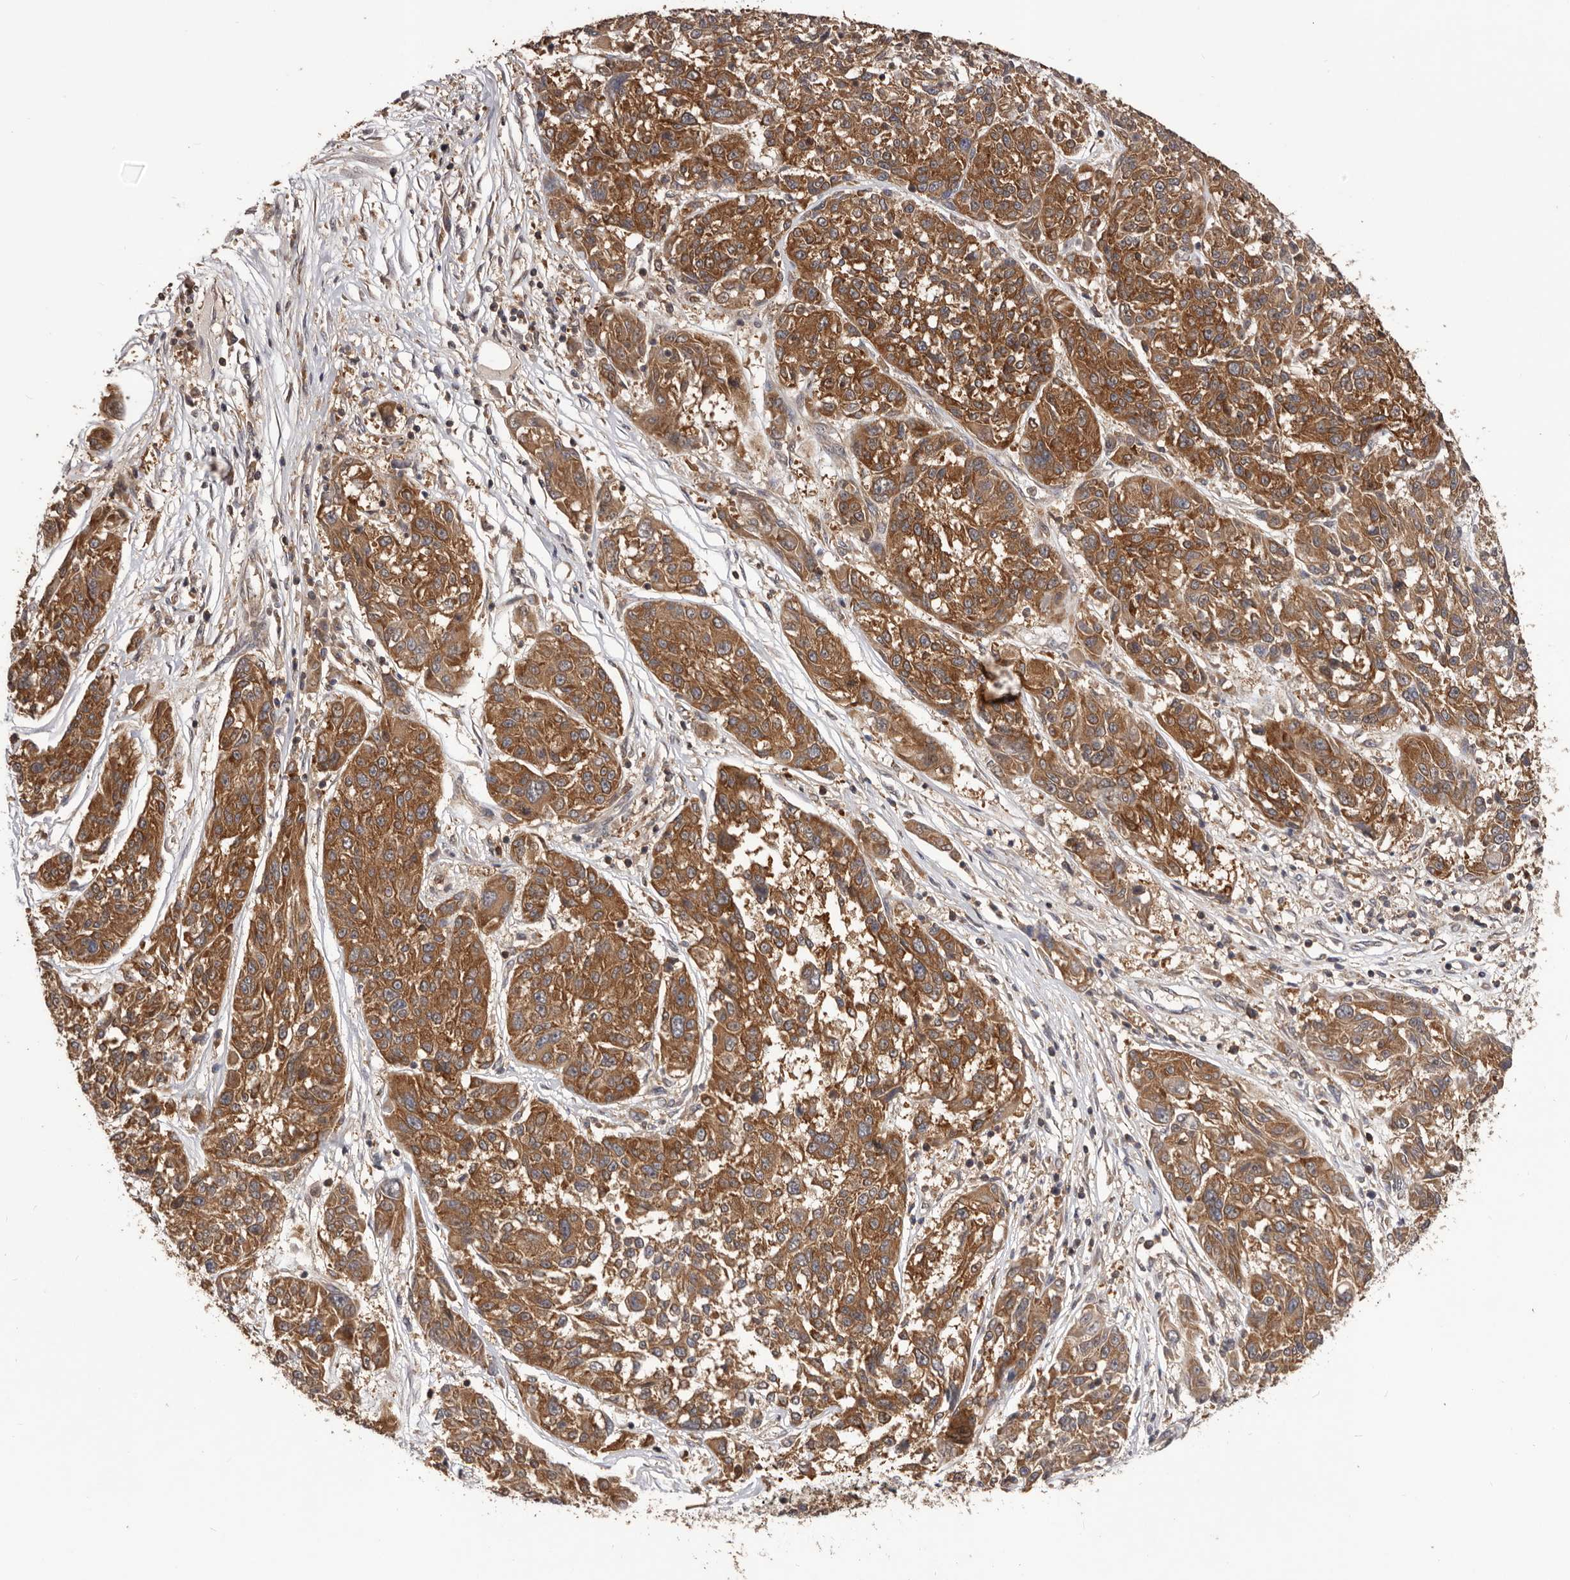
{"staining": {"intensity": "moderate", "quantity": ">75%", "location": "cytoplasmic/membranous"}, "tissue": "melanoma", "cell_type": "Tumor cells", "image_type": "cancer", "snomed": [{"axis": "morphology", "description": "Malignant melanoma, NOS"}, {"axis": "topography", "description": "Skin"}], "caption": "IHC (DAB) staining of human melanoma demonstrates moderate cytoplasmic/membranous protein staining in approximately >75% of tumor cells.", "gene": "HBS1L", "patient": {"sex": "male", "age": 53}}